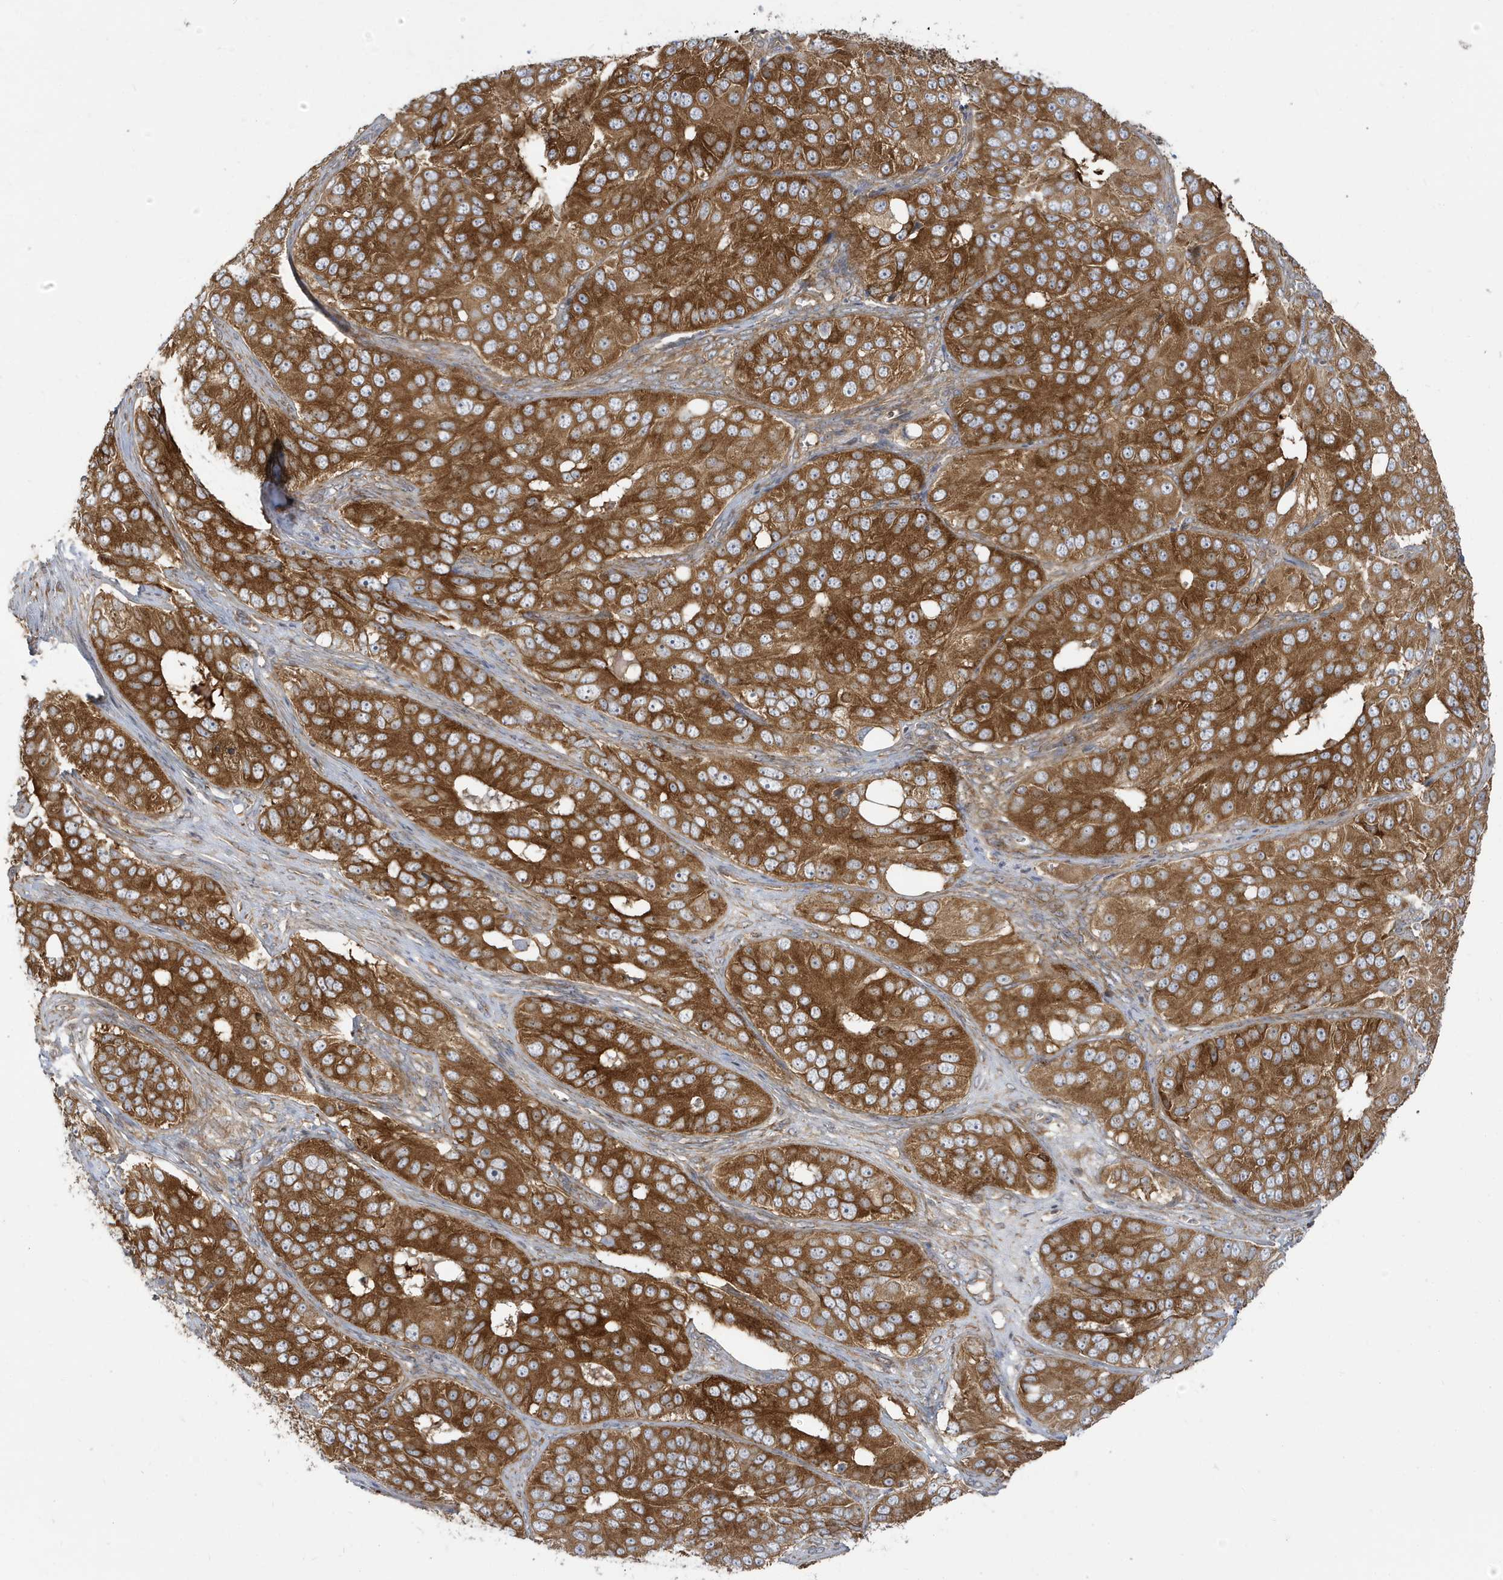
{"staining": {"intensity": "strong", "quantity": ">75%", "location": "cytoplasmic/membranous"}, "tissue": "ovarian cancer", "cell_type": "Tumor cells", "image_type": "cancer", "snomed": [{"axis": "morphology", "description": "Carcinoma, endometroid"}, {"axis": "topography", "description": "Ovary"}], "caption": "Brown immunohistochemical staining in human endometroid carcinoma (ovarian) demonstrates strong cytoplasmic/membranous positivity in approximately >75% of tumor cells. (DAB = brown stain, brightfield microscopy at high magnification).", "gene": "STAM", "patient": {"sex": "female", "age": 51}}